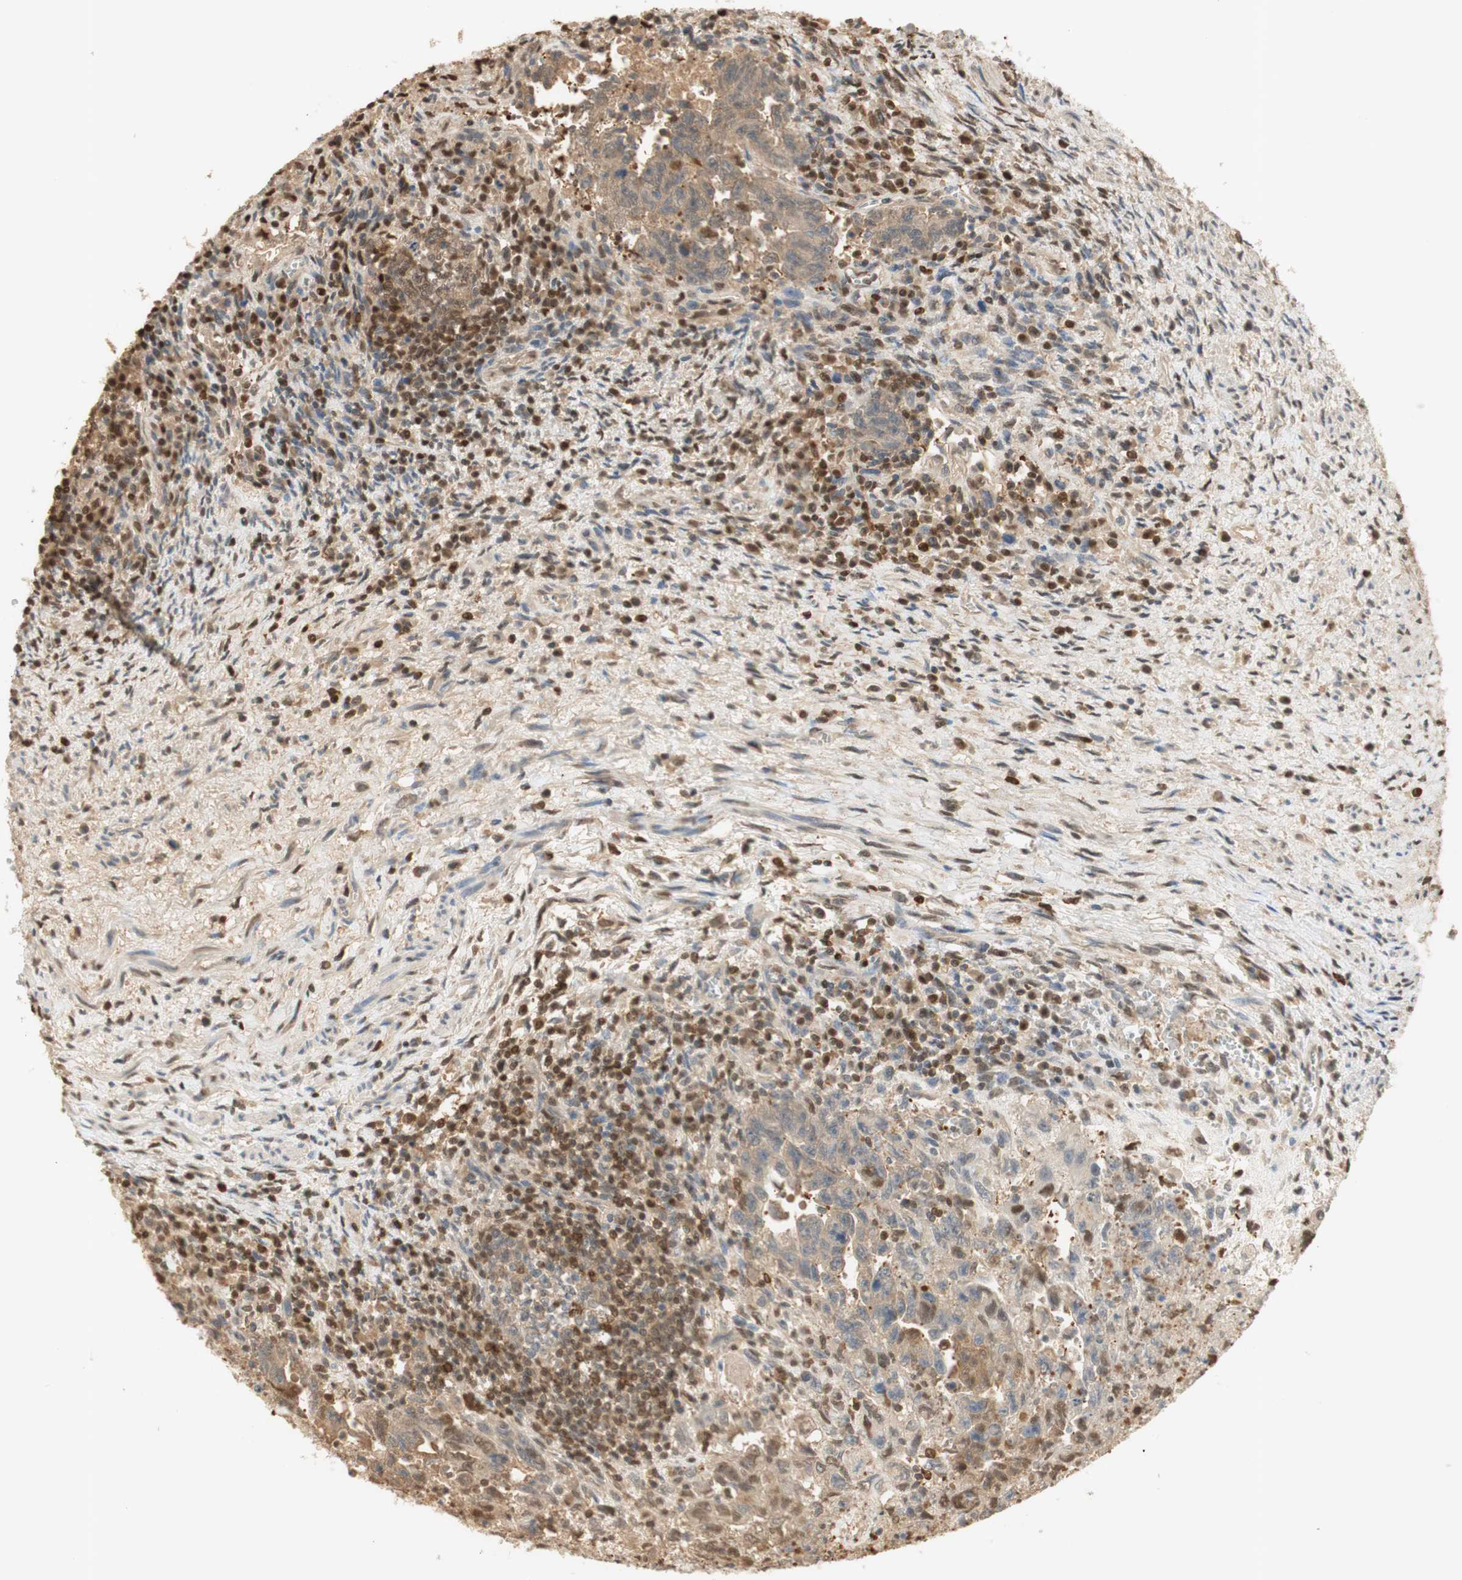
{"staining": {"intensity": "moderate", "quantity": "25%-75%", "location": "cytoplasmic/membranous,nuclear"}, "tissue": "testis cancer", "cell_type": "Tumor cells", "image_type": "cancer", "snomed": [{"axis": "morphology", "description": "Carcinoma, Embryonal, NOS"}, {"axis": "topography", "description": "Testis"}], "caption": "Protein expression analysis of human testis cancer reveals moderate cytoplasmic/membranous and nuclear expression in approximately 25%-75% of tumor cells.", "gene": "NAP1L4", "patient": {"sex": "male", "age": 28}}